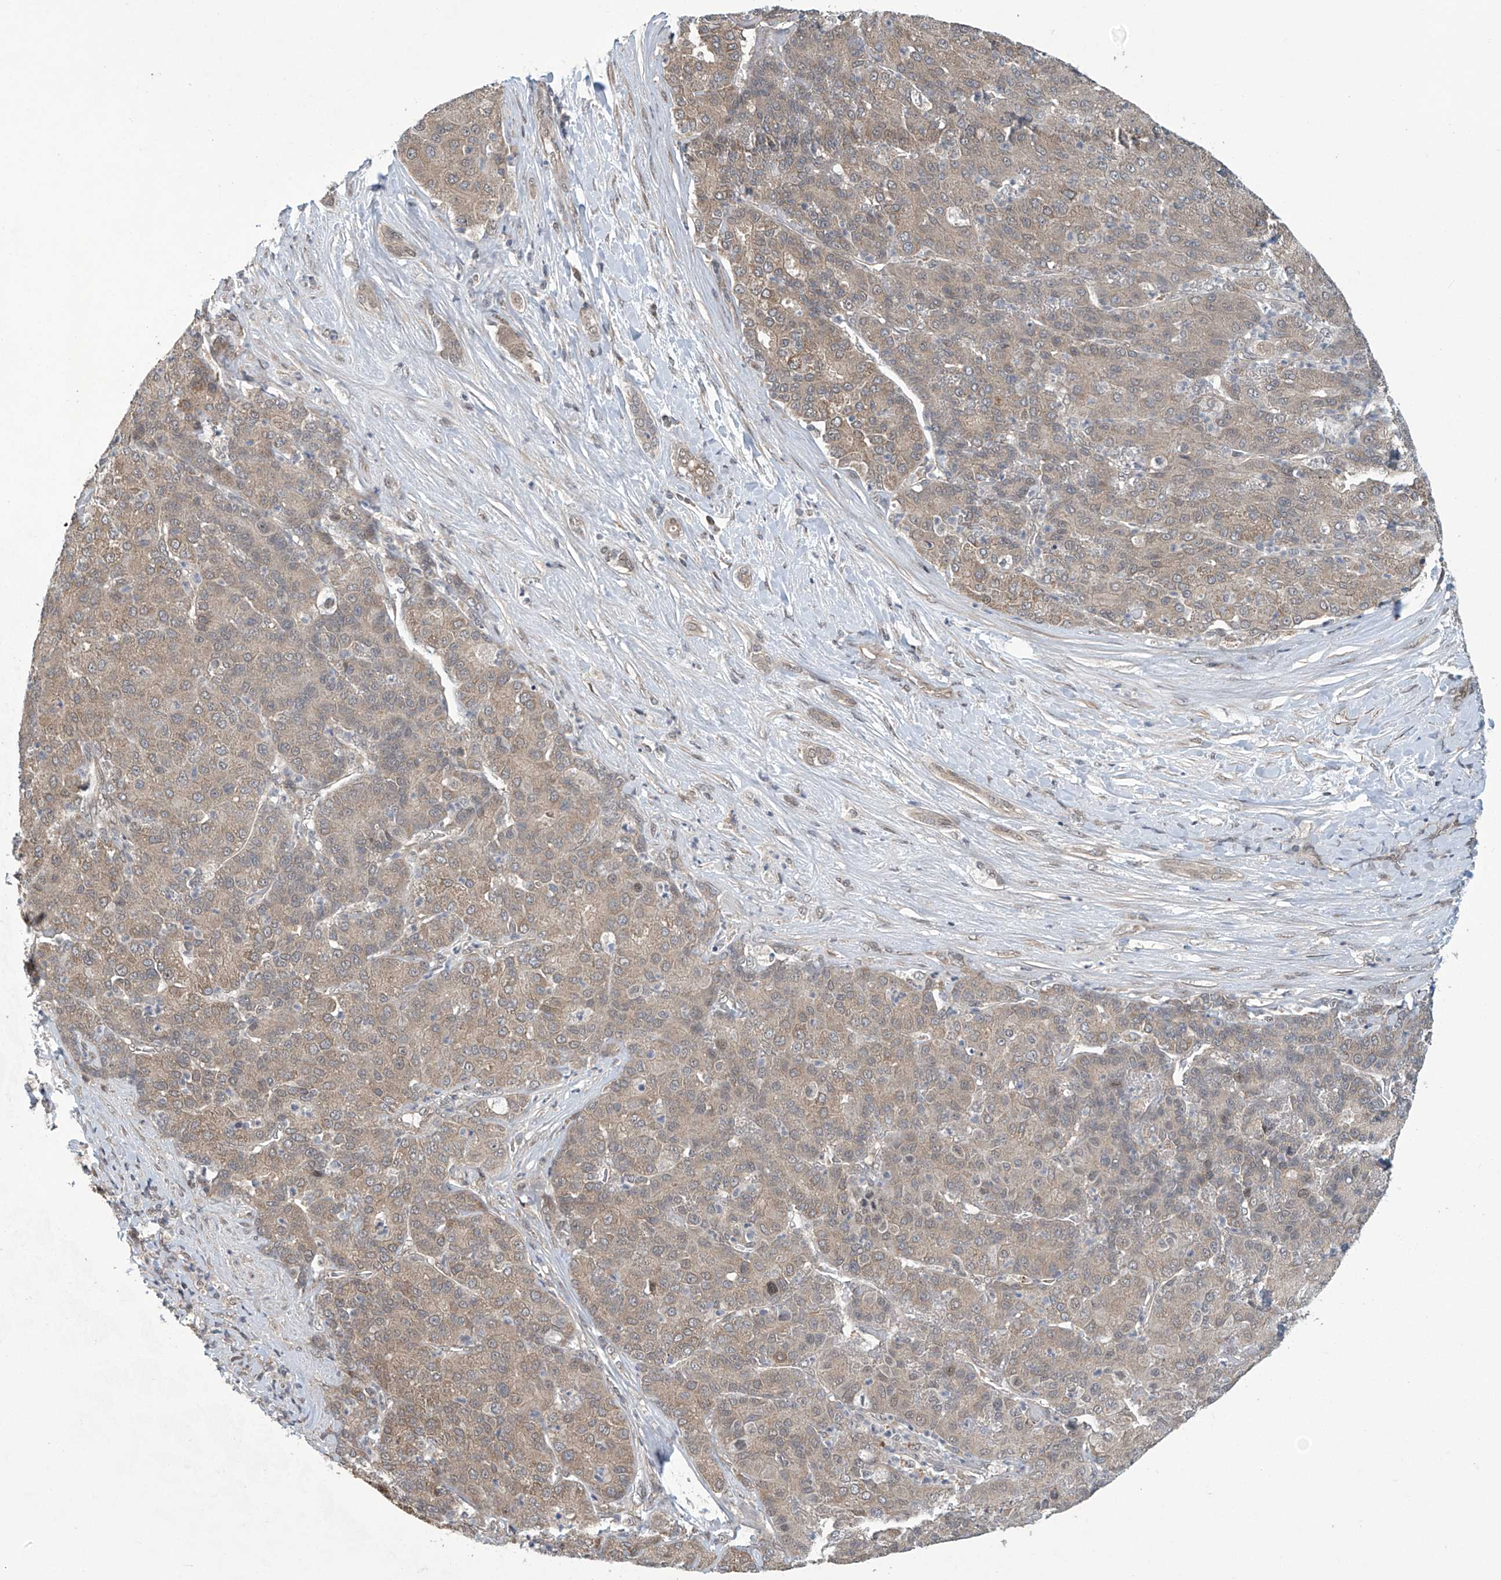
{"staining": {"intensity": "weak", "quantity": ">75%", "location": "cytoplasmic/membranous"}, "tissue": "liver cancer", "cell_type": "Tumor cells", "image_type": "cancer", "snomed": [{"axis": "morphology", "description": "Carcinoma, Hepatocellular, NOS"}, {"axis": "topography", "description": "Liver"}], "caption": "The image displays staining of liver cancer, revealing weak cytoplasmic/membranous protein expression (brown color) within tumor cells.", "gene": "ABHD13", "patient": {"sex": "male", "age": 65}}